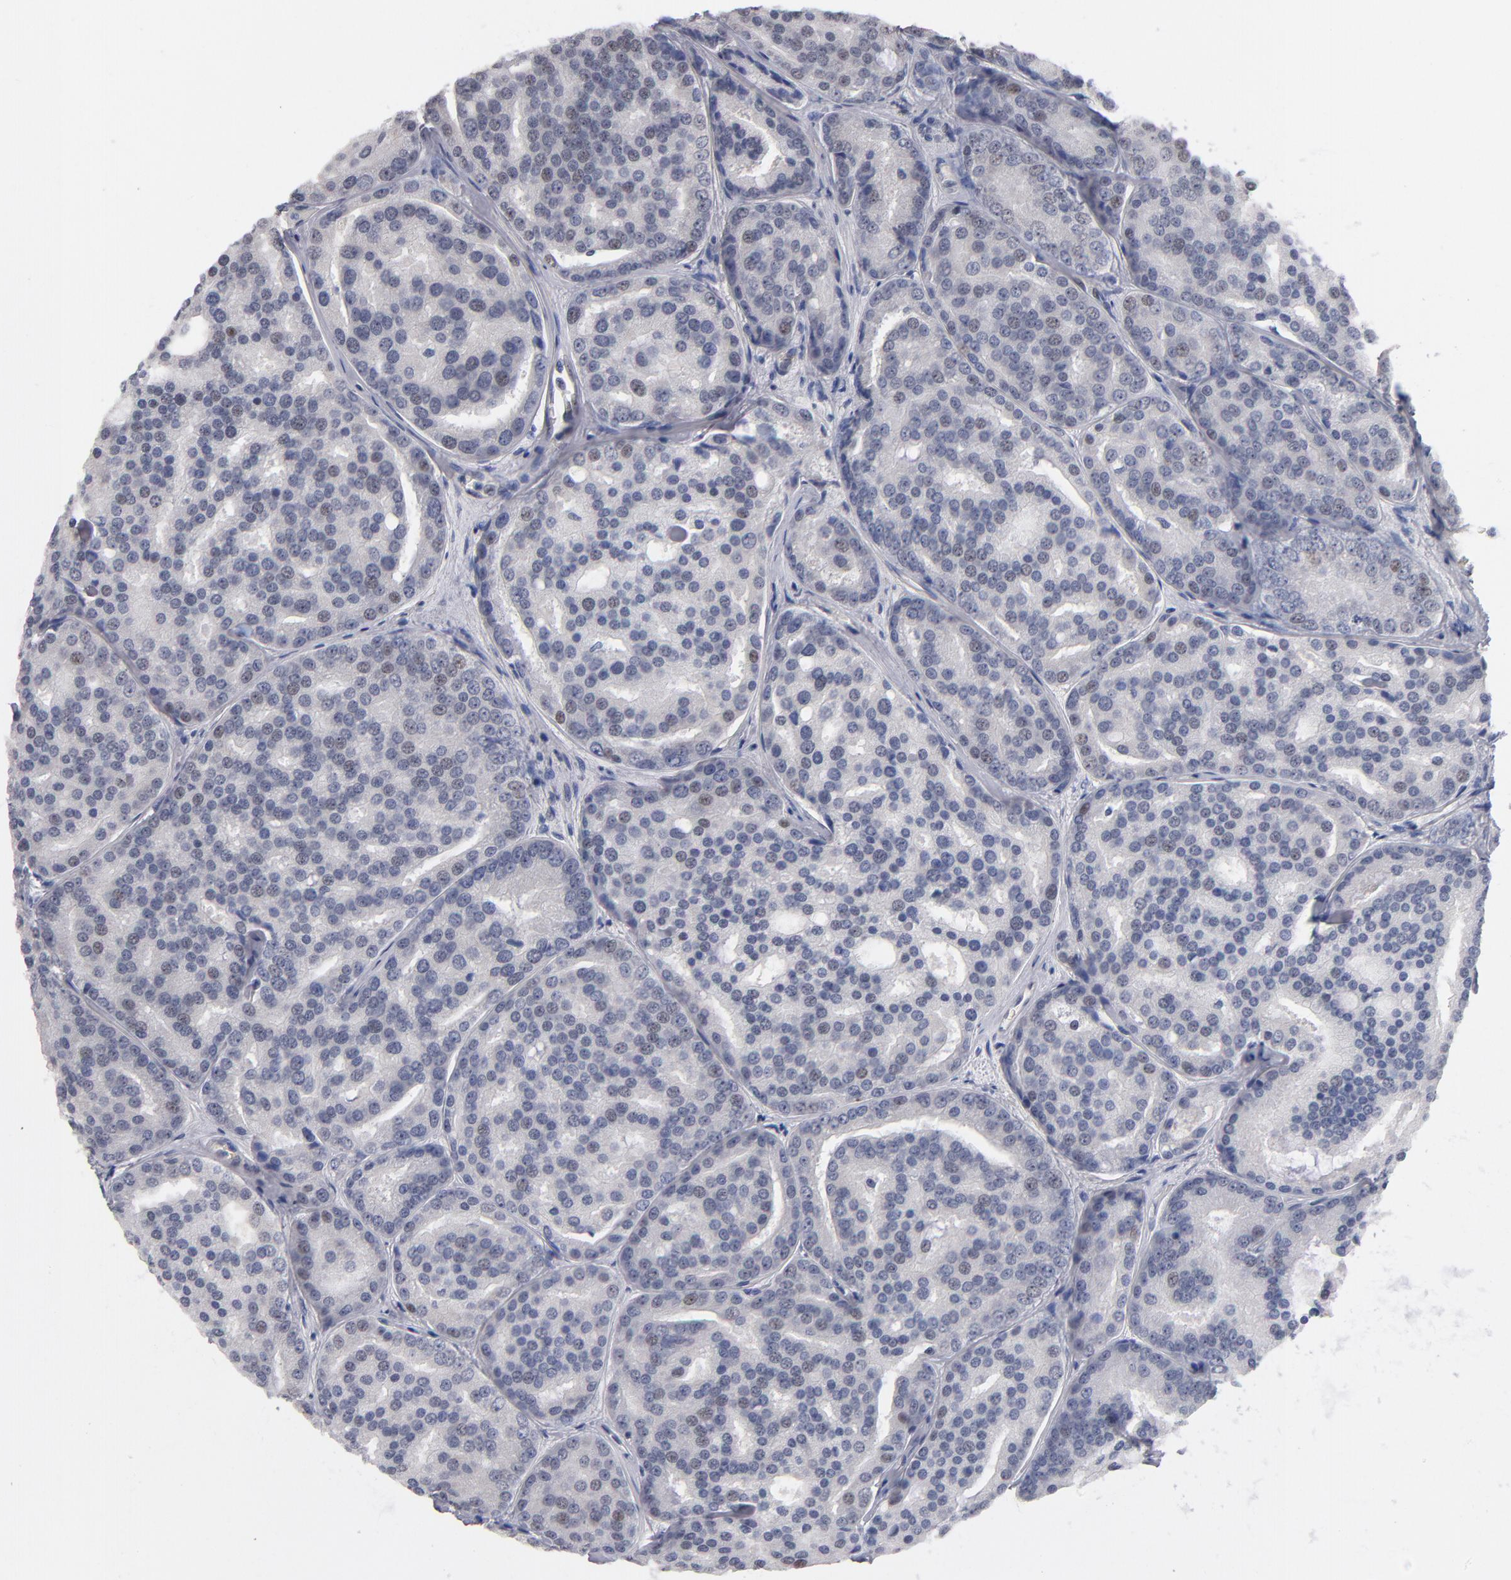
{"staining": {"intensity": "weak", "quantity": "<25%", "location": "nuclear"}, "tissue": "prostate cancer", "cell_type": "Tumor cells", "image_type": "cancer", "snomed": [{"axis": "morphology", "description": "Adenocarcinoma, High grade"}, {"axis": "topography", "description": "Prostate"}], "caption": "Tumor cells are negative for protein expression in human high-grade adenocarcinoma (prostate).", "gene": "MN1", "patient": {"sex": "male", "age": 64}}